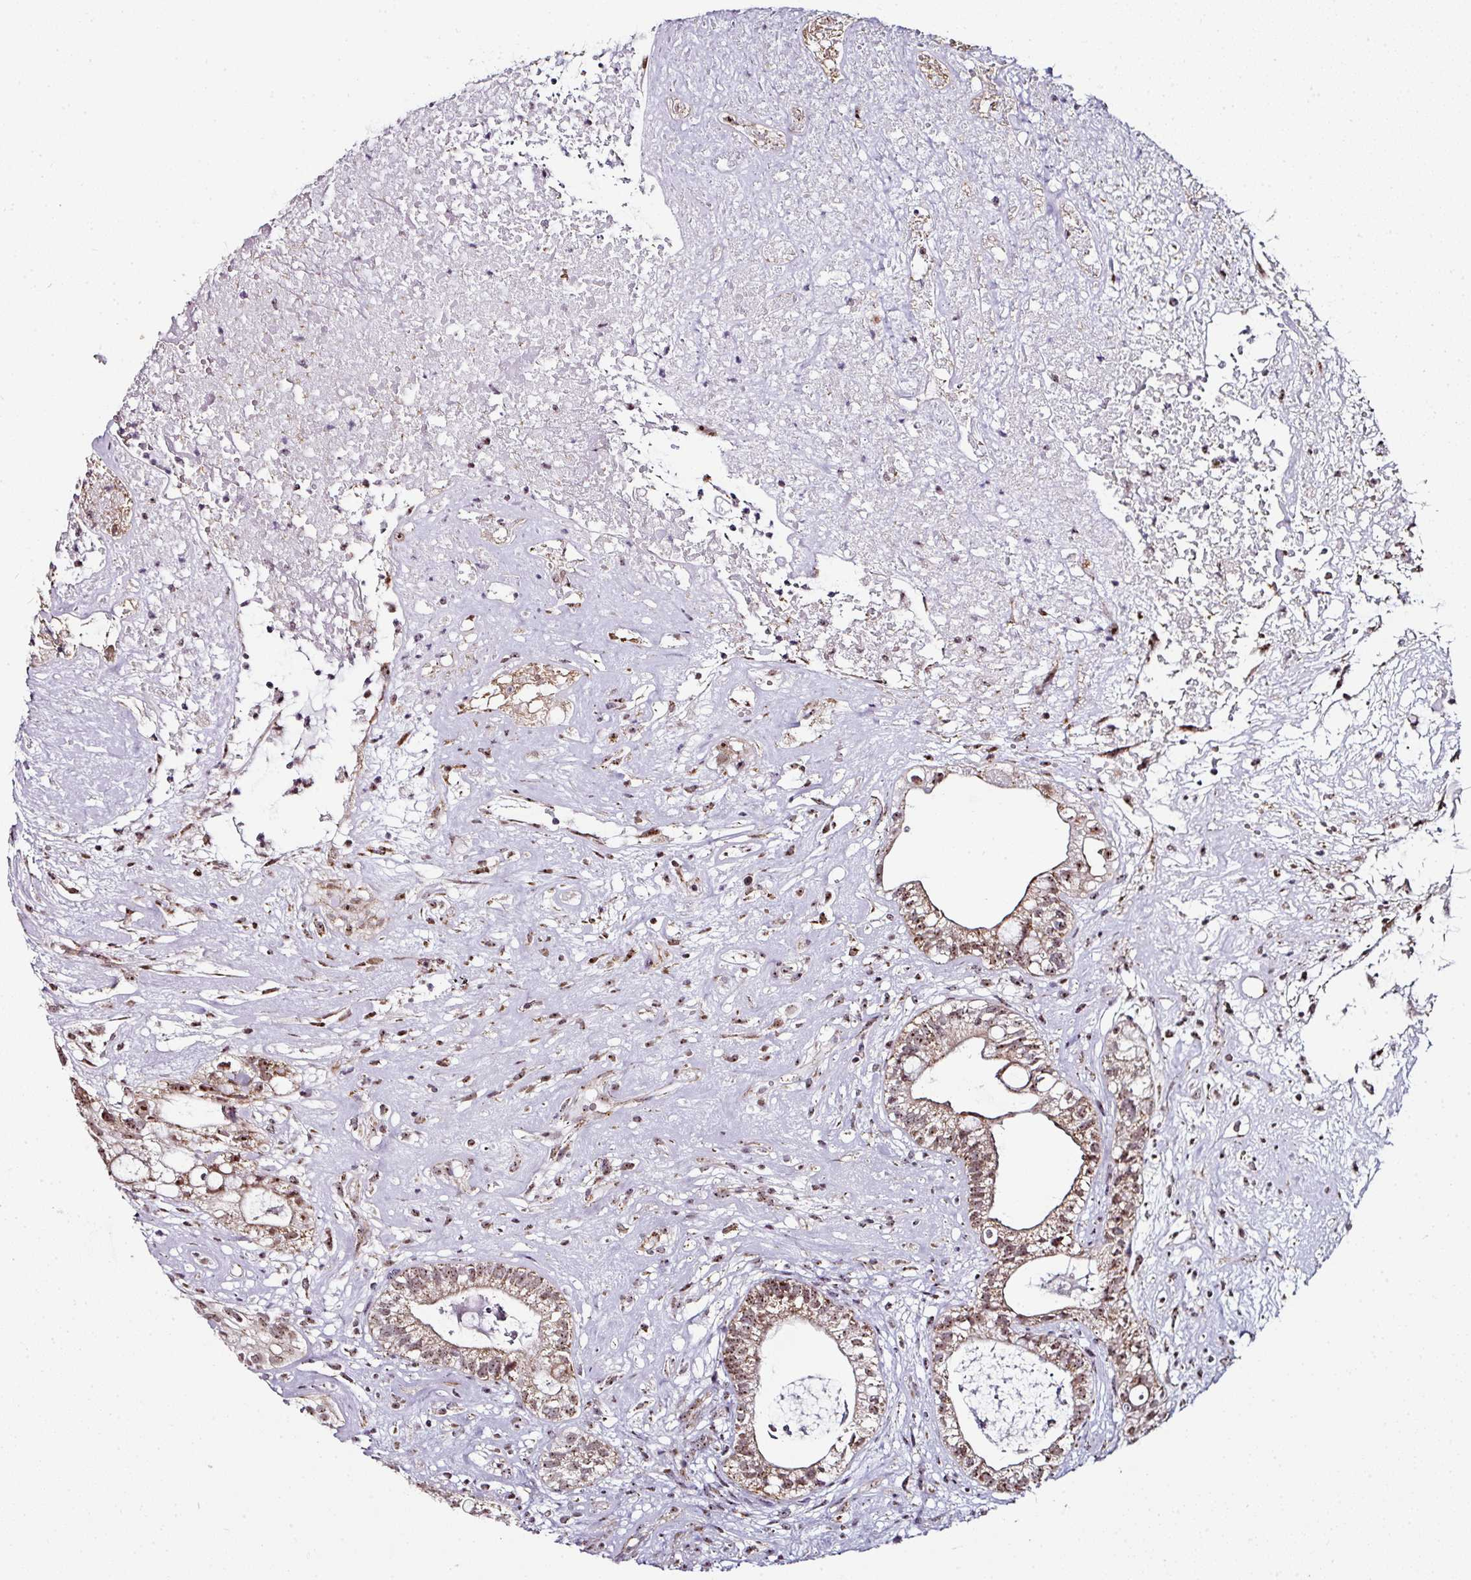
{"staining": {"intensity": "moderate", "quantity": ">75%", "location": "cytoplasmic/membranous,nuclear"}, "tissue": "testis cancer", "cell_type": "Tumor cells", "image_type": "cancer", "snomed": [{"axis": "morphology", "description": "Seminoma, NOS"}, {"axis": "morphology", "description": "Carcinoma, Embryonal, NOS"}, {"axis": "topography", "description": "Testis"}], "caption": "Immunohistochemical staining of testis seminoma reveals medium levels of moderate cytoplasmic/membranous and nuclear protein expression in approximately >75% of tumor cells. (DAB = brown stain, brightfield microscopy at high magnification).", "gene": "NACC2", "patient": {"sex": "male", "age": 41}}